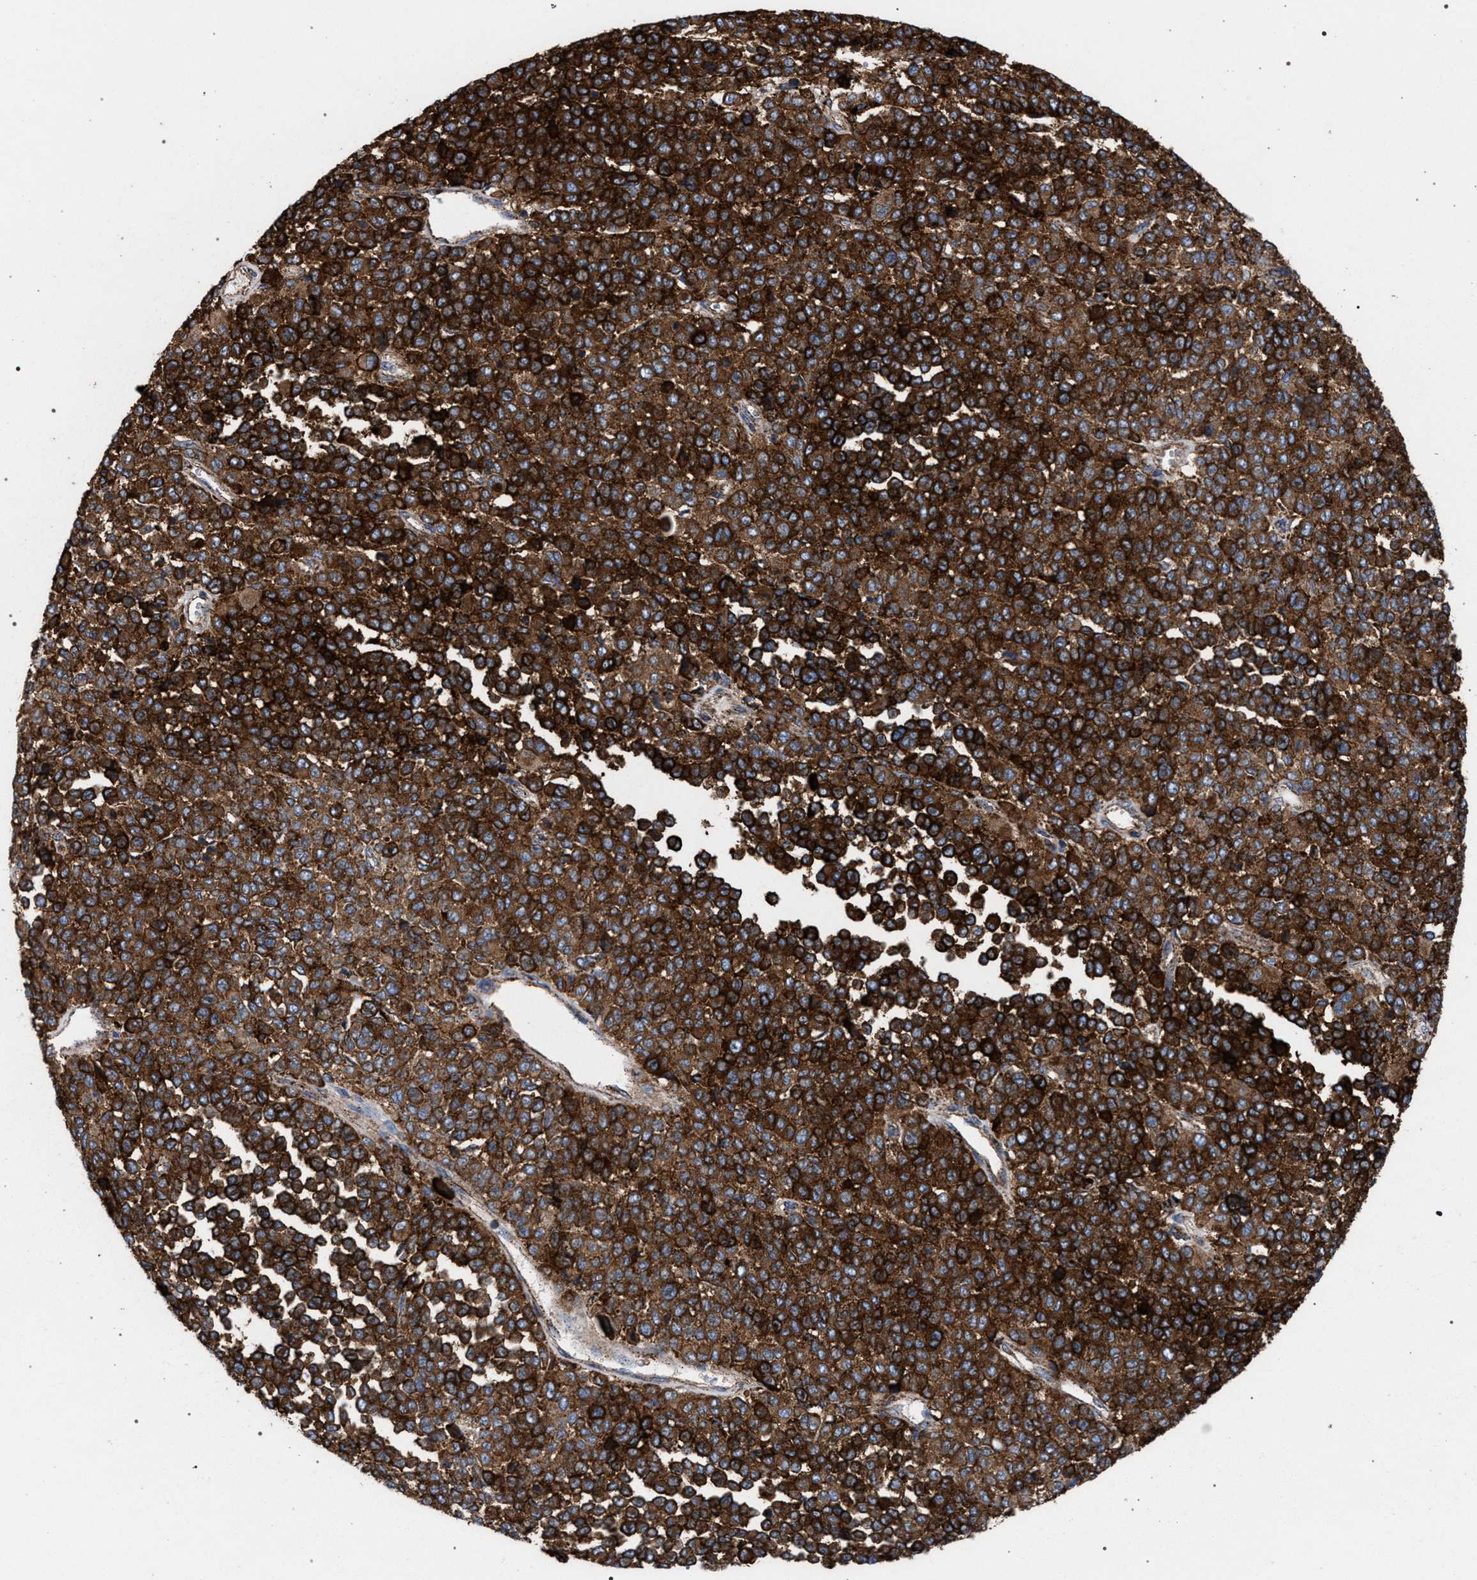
{"staining": {"intensity": "strong", "quantity": ">75%", "location": "cytoplasmic/membranous"}, "tissue": "melanoma", "cell_type": "Tumor cells", "image_type": "cancer", "snomed": [{"axis": "morphology", "description": "Malignant melanoma, Metastatic site"}, {"axis": "topography", "description": "Pancreas"}], "caption": "A high amount of strong cytoplasmic/membranous staining is seen in approximately >75% of tumor cells in melanoma tissue. (Stains: DAB (3,3'-diaminobenzidine) in brown, nuclei in blue, Microscopy: brightfield microscopy at high magnification).", "gene": "PPT1", "patient": {"sex": "female", "age": 30}}